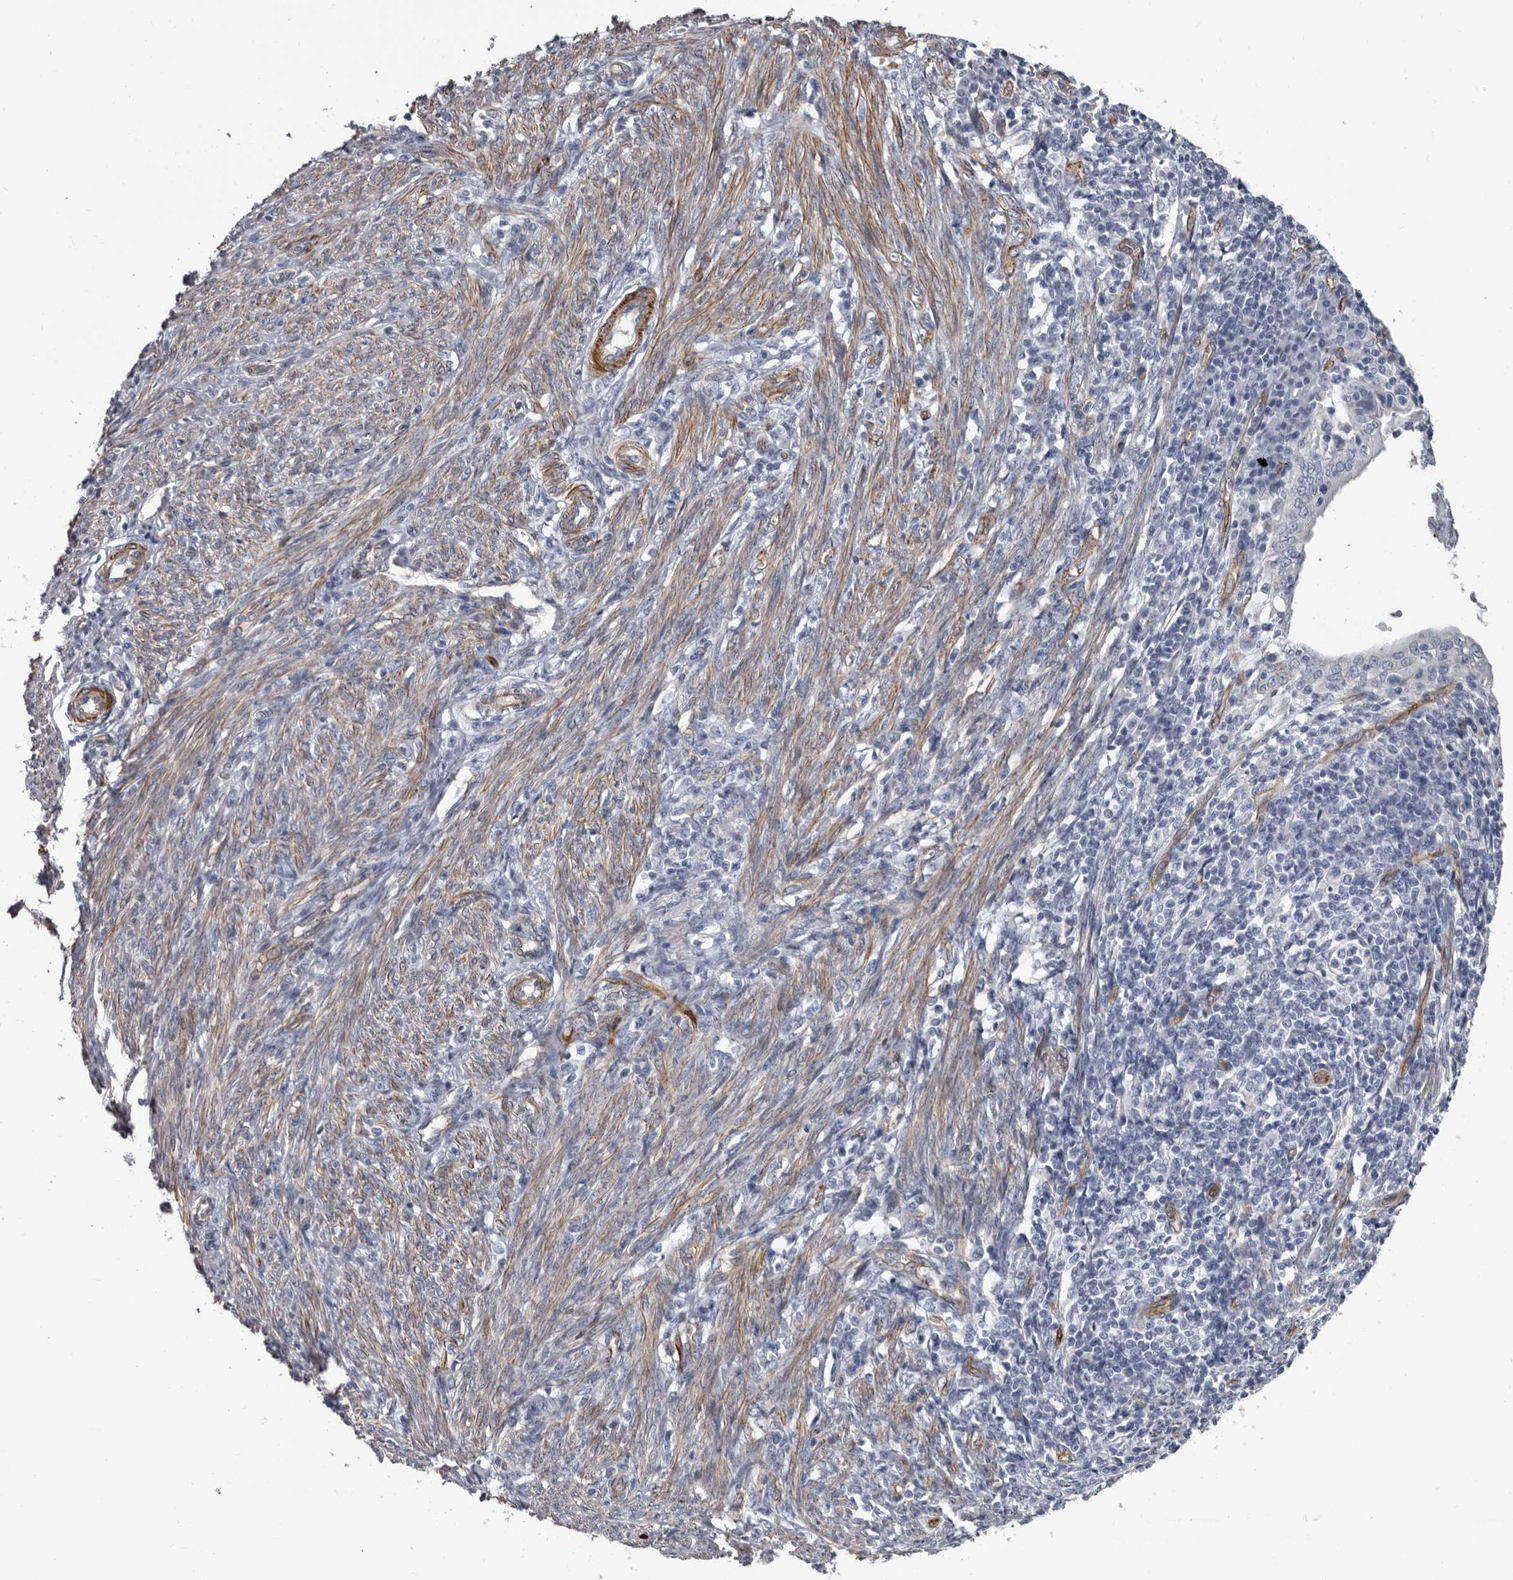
{"staining": {"intensity": "negative", "quantity": "none", "location": "none"}, "tissue": "endometrial cancer", "cell_type": "Tumor cells", "image_type": "cancer", "snomed": [{"axis": "morphology", "description": "Adenocarcinoma, NOS"}, {"axis": "topography", "description": "Uterus"}], "caption": "IHC of human endometrial cancer (adenocarcinoma) demonstrates no staining in tumor cells.", "gene": "ADGRL4", "patient": {"sex": "female", "age": 77}}